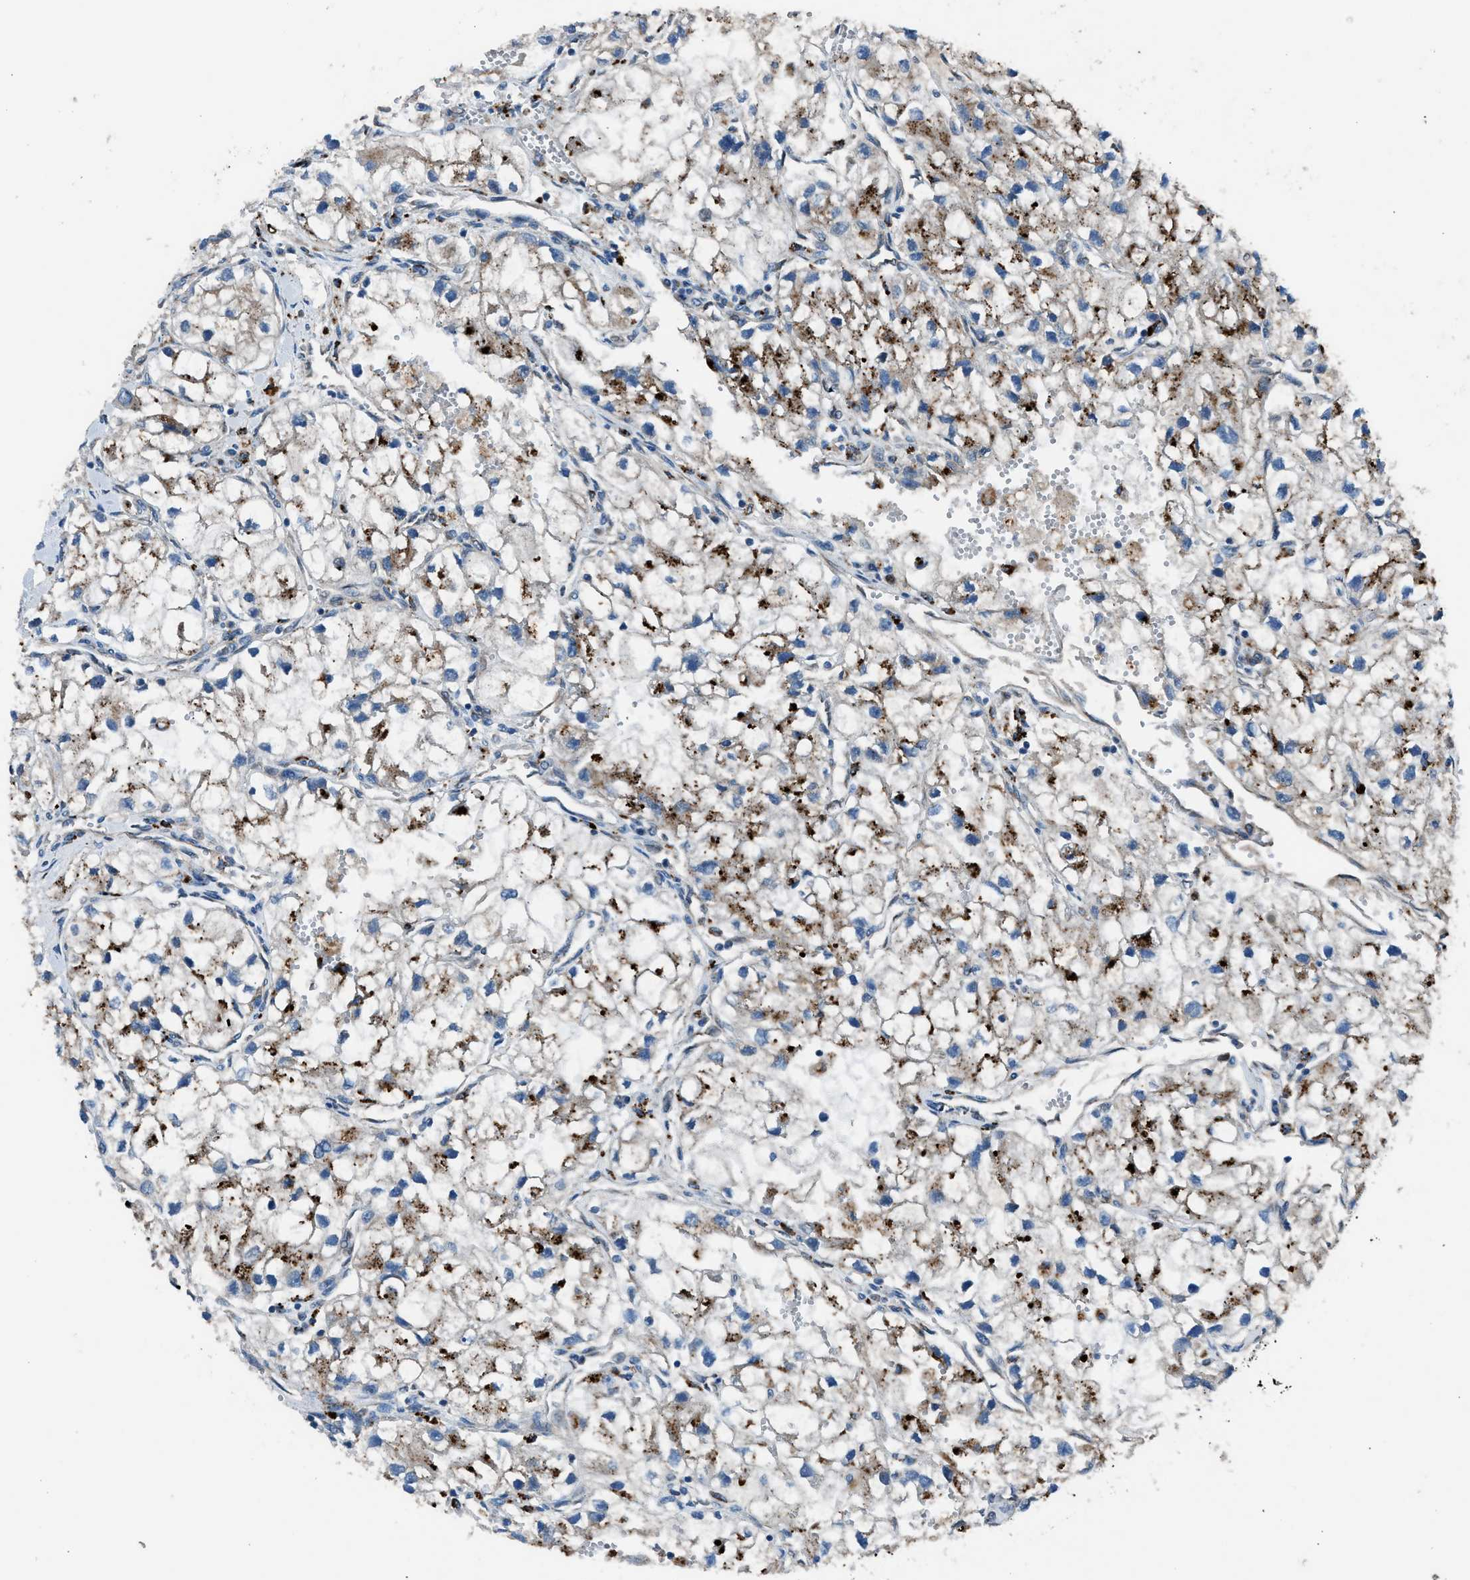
{"staining": {"intensity": "strong", "quantity": "25%-75%", "location": "cytoplasmic/membranous"}, "tissue": "renal cancer", "cell_type": "Tumor cells", "image_type": "cancer", "snomed": [{"axis": "morphology", "description": "Adenocarcinoma, NOS"}, {"axis": "topography", "description": "Kidney"}], "caption": "This histopathology image exhibits renal cancer stained with IHC to label a protein in brown. The cytoplasmic/membranous of tumor cells show strong positivity for the protein. Nuclei are counter-stained blue.", "gene": "LMBR1", "patient": {"sex": "female", "age": 70}}